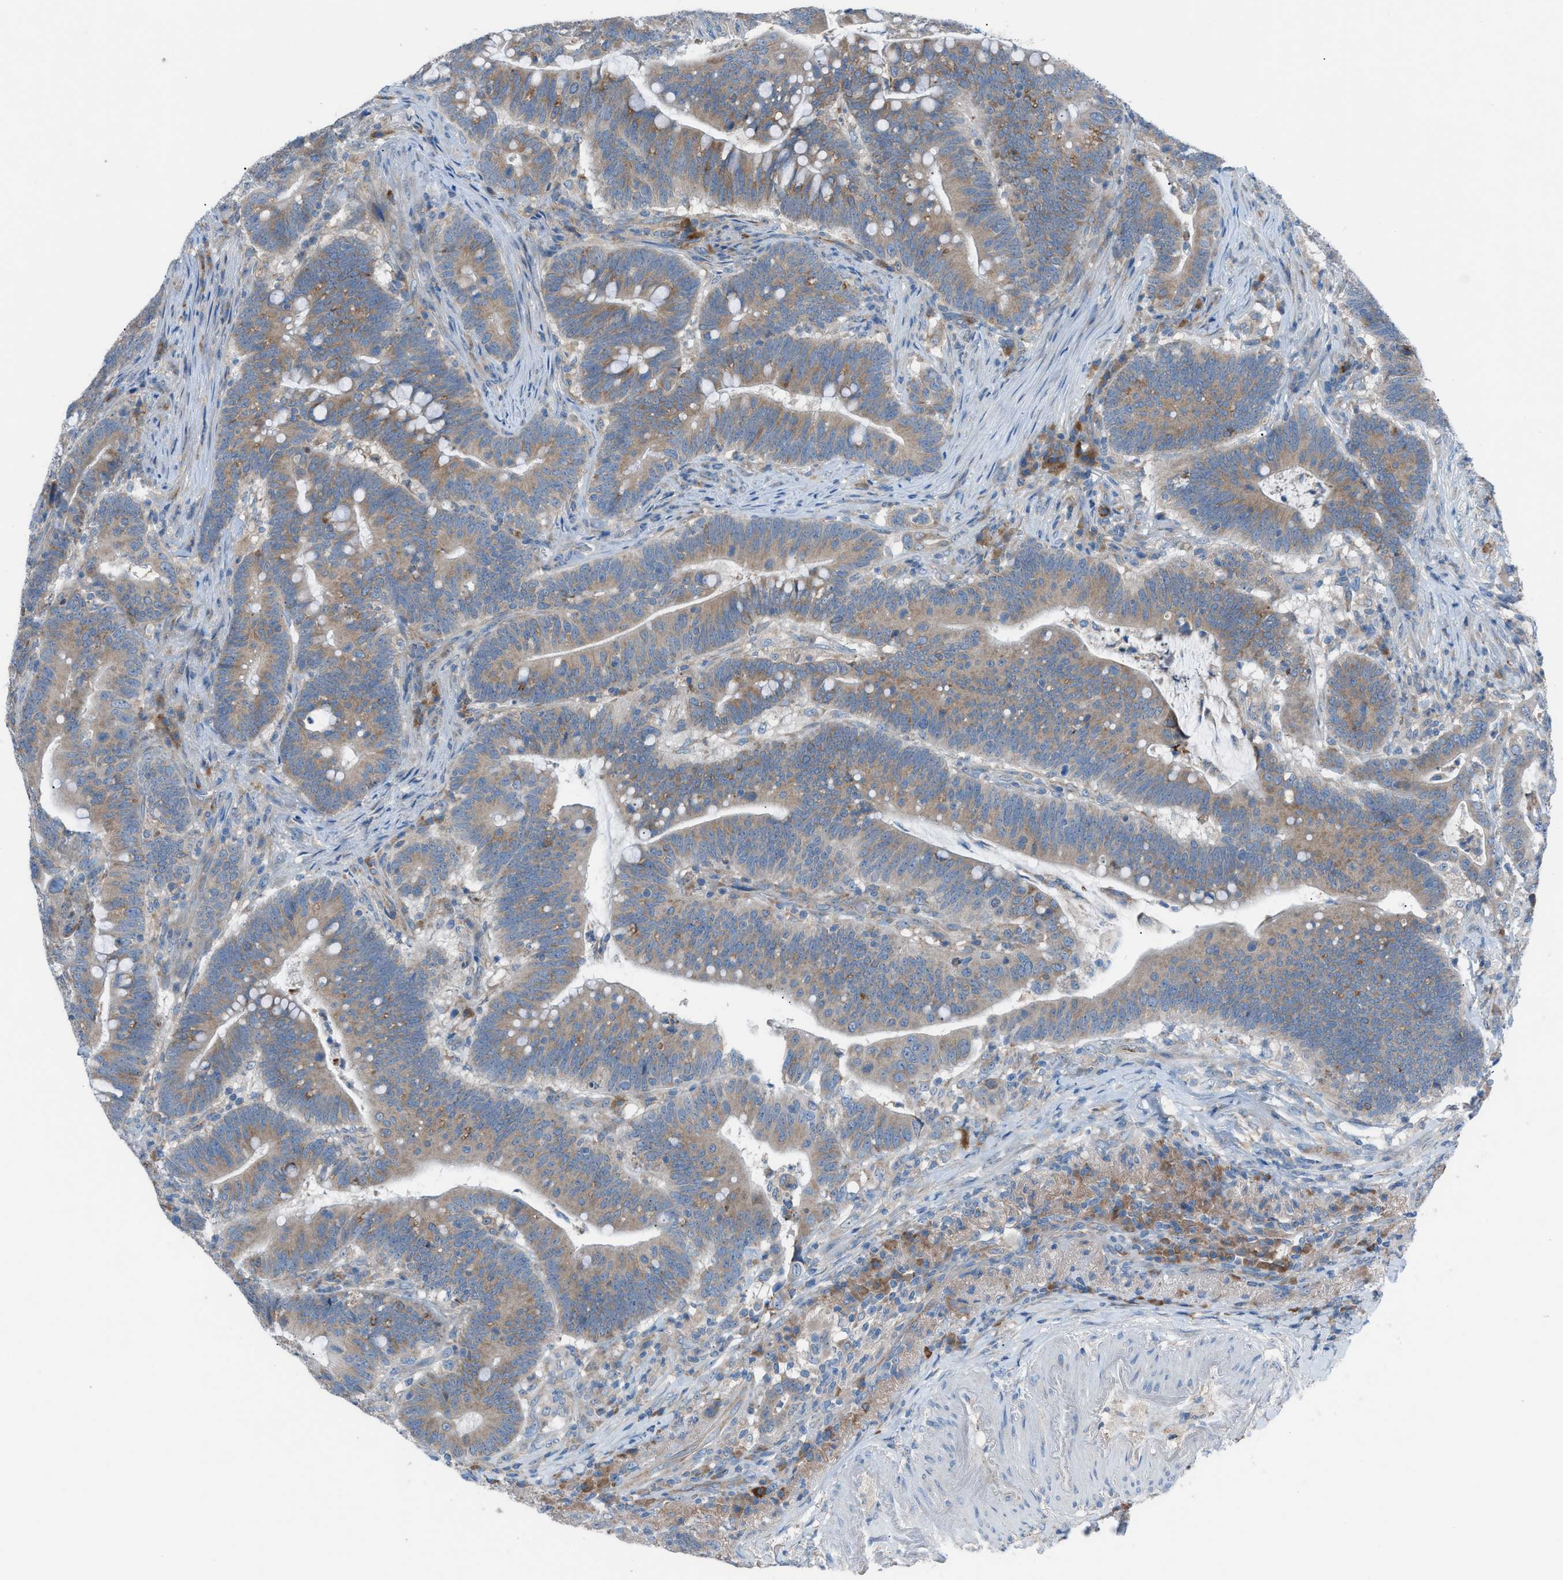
{"staining": {"intensity": "weak", "quantity": ">75%", "location": "cytoplasmic/membranous"}, "tissue": "colorectal cancer", "cell_type": "Tumor cells", "image_type": "cancer", "snomed": [{"axis": "morphology", "description": "Normal tissue, NOS"}, {"axis": "morphology", "description": "Adenocarcinoma, NOS"}, {"axis": "topography", "description": "Colon"}], "caption": "Protein expression analysis of human colorectal cancer reveals weak cytoplasmic/membranous positivity in approximately >75% of tumor cells.", "gene": "HEG1", "patient": {"sex": "female", "age": 66}}